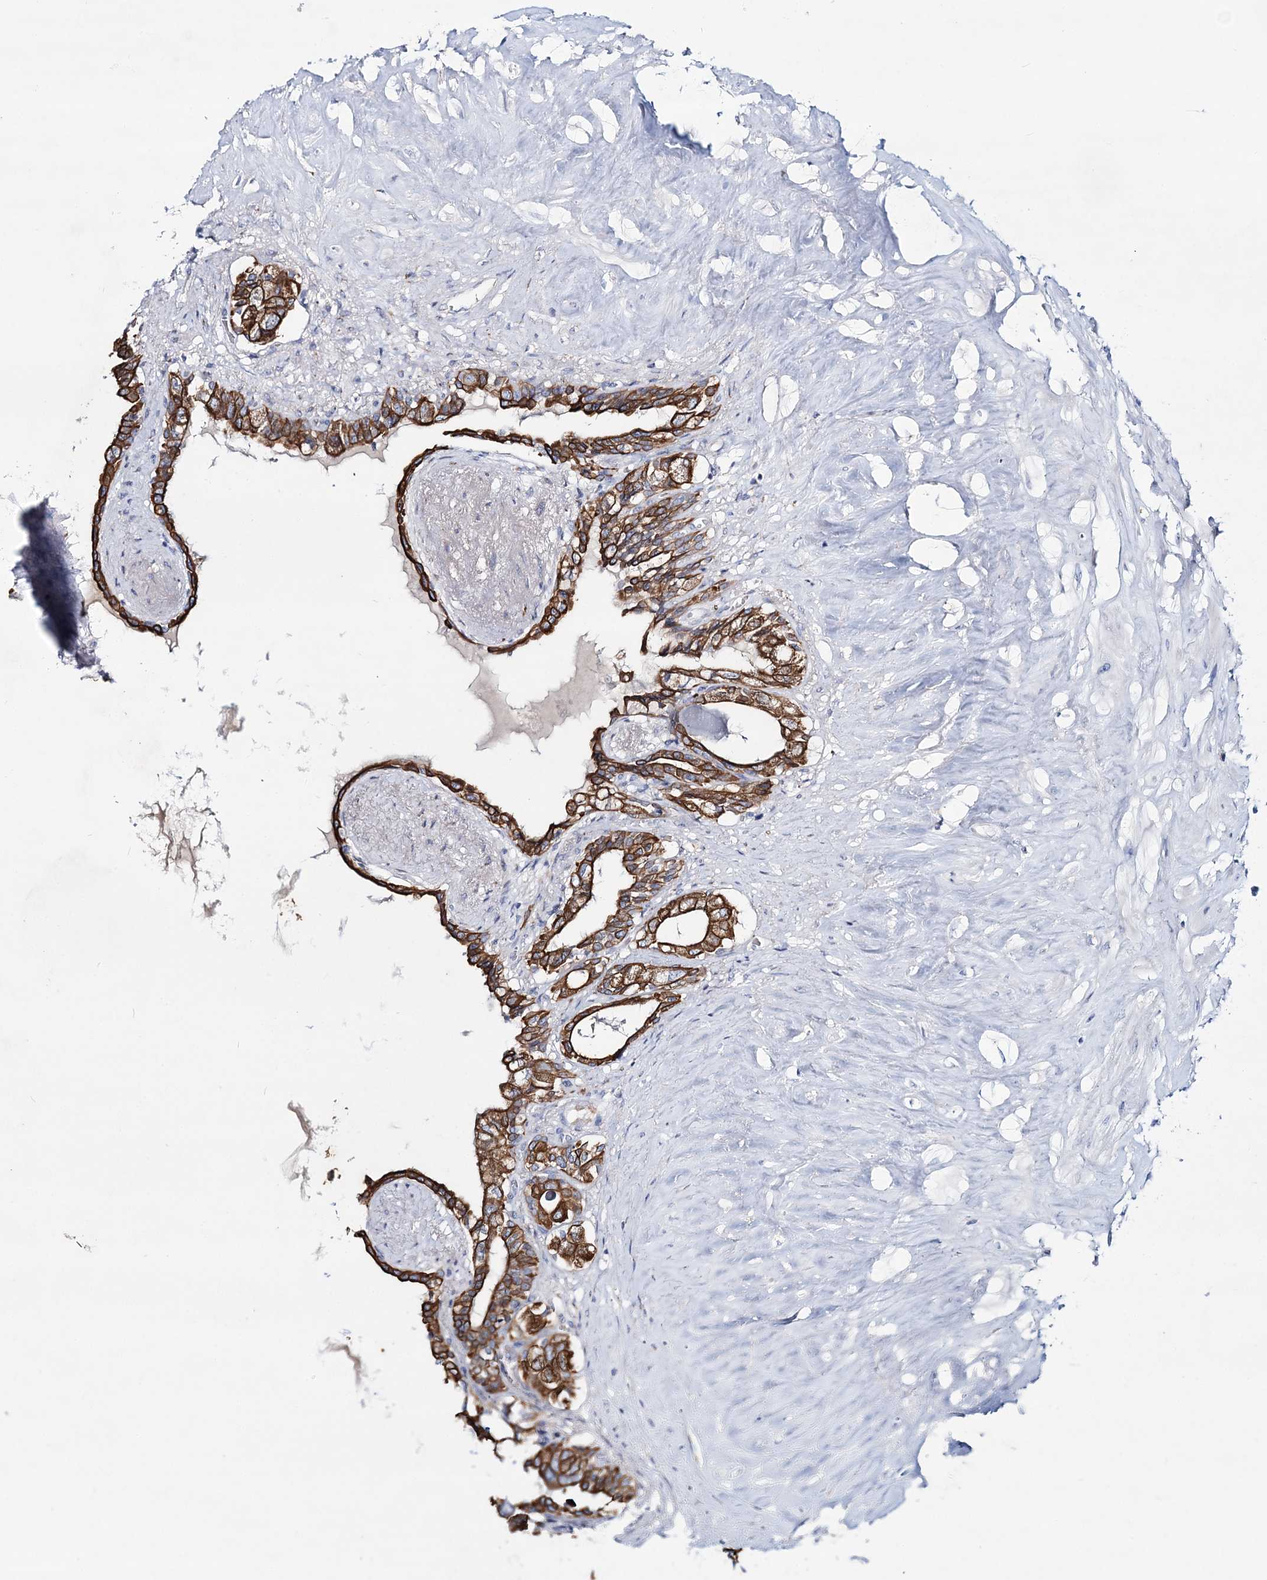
{"staining": {"intensity": "strong", "quantity": ">75%", "location": "cytoplasmic/membranous"}, "tissue": "seminal vesicle", "cell_type": "Glandular cells", "image_type": "normal", "snomed": [{"axis": "morphology", "description": "Normal tissue, NOS"}, {"axis": "topography", "description": "Seminal veicle"}], "caption": "IHC (DAB (3,3'-diaminobenzidine)) staining of normal seminal vesicle reveals strong cytoplasmic/membranous protein positivity in about >75% of glandular cells.", "gene": "ADGRL1", "patient": {"sex": "male", "age": 63}}